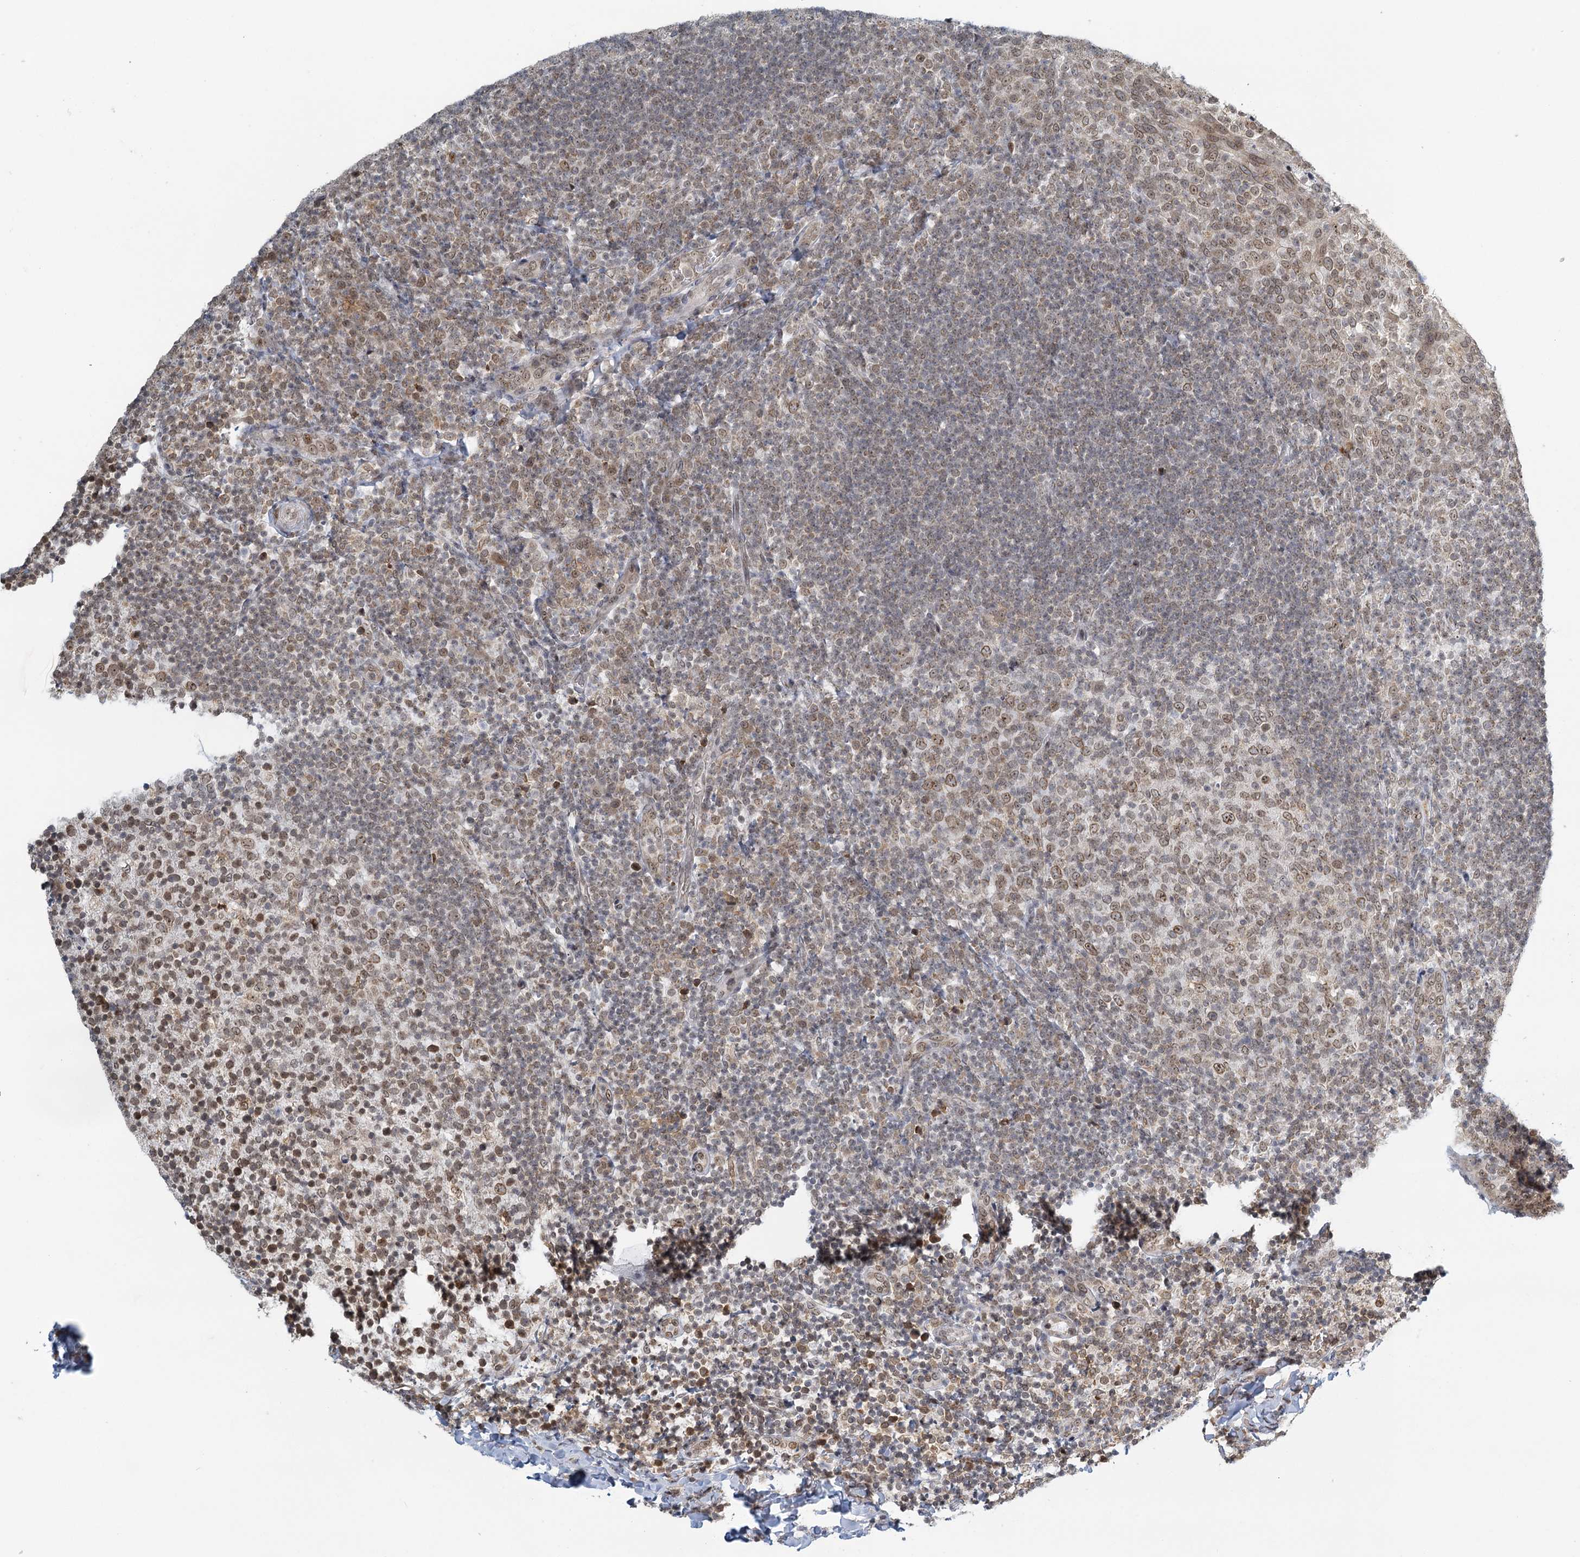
{"staining": {"intensity": "weak", "quantity": ">75%", "location": "nuclear"}, "tissue": "tonsil", "cell_type": "Germinal center cells", "image_type": "normal", "snomed": [{"axis": "morphology", "description": "Normal tissue, NOS"}, {"axis": "topography", "description": "Tonsil"}], "caption": "High-power microscopy captured an immunohistochemistry micrograph of normal tonsil, revealing weak nuclear positivity in about >75% of germinal center cells. Nuclei are stained in blue.", "gene": "TREX1", "patient": {"sex": "female", "age": 10}}